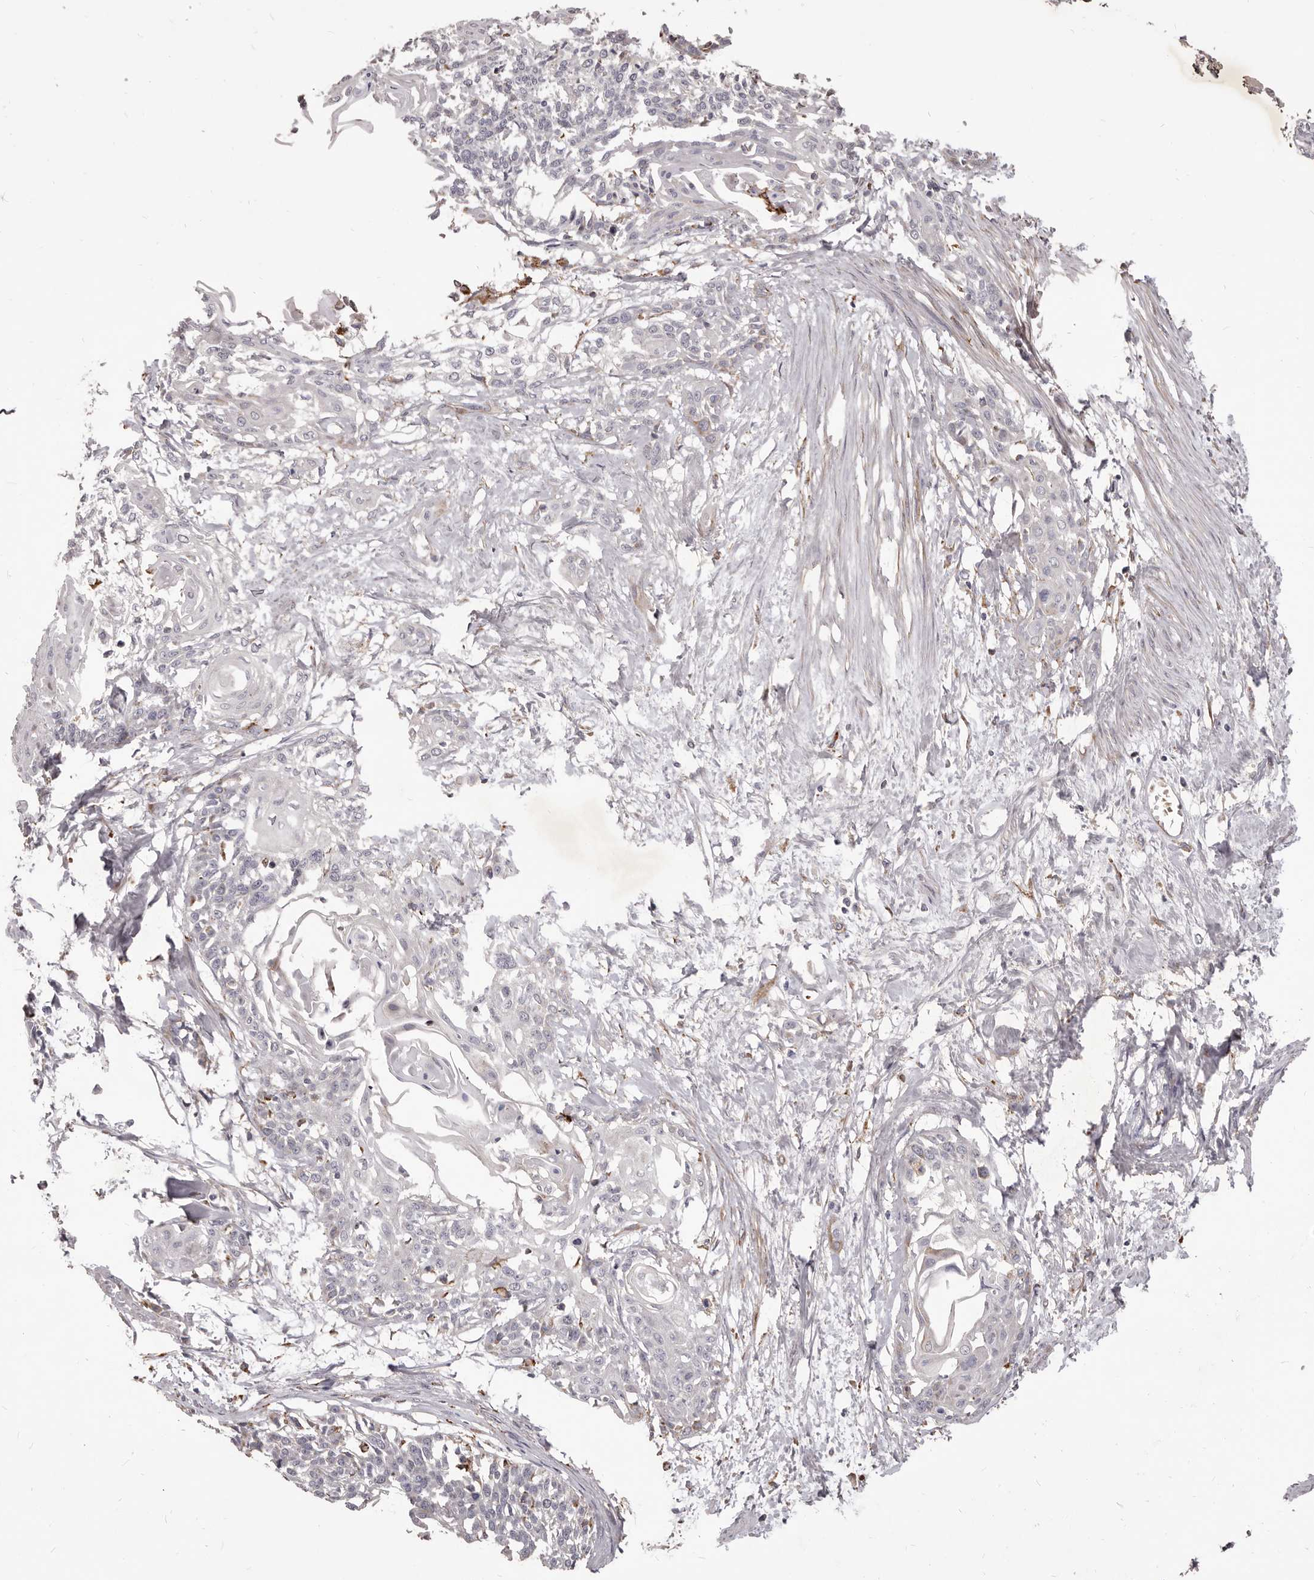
{"staining": {"intensity": "negative", "quantity": "none", "location": "none"}, "tissue": "cervical cancer", "cell_type": "Tumor cells", "image_type": "cancer", "snomed": [{"axis": "morphology", "description": "Squamous cell carcinoma, NOS"}, {"axis": "topography", "description": "Cervix"}], "caption": "This histopathology image is of cervical cancer (squamous cell carcinoma) stained with IHC to label a protein in brown with the nuclei are counter-stained blue. There is no expression in tumor cells.", "gene": "ALPK1", "patient": {"sex": "female", "age": 57}}